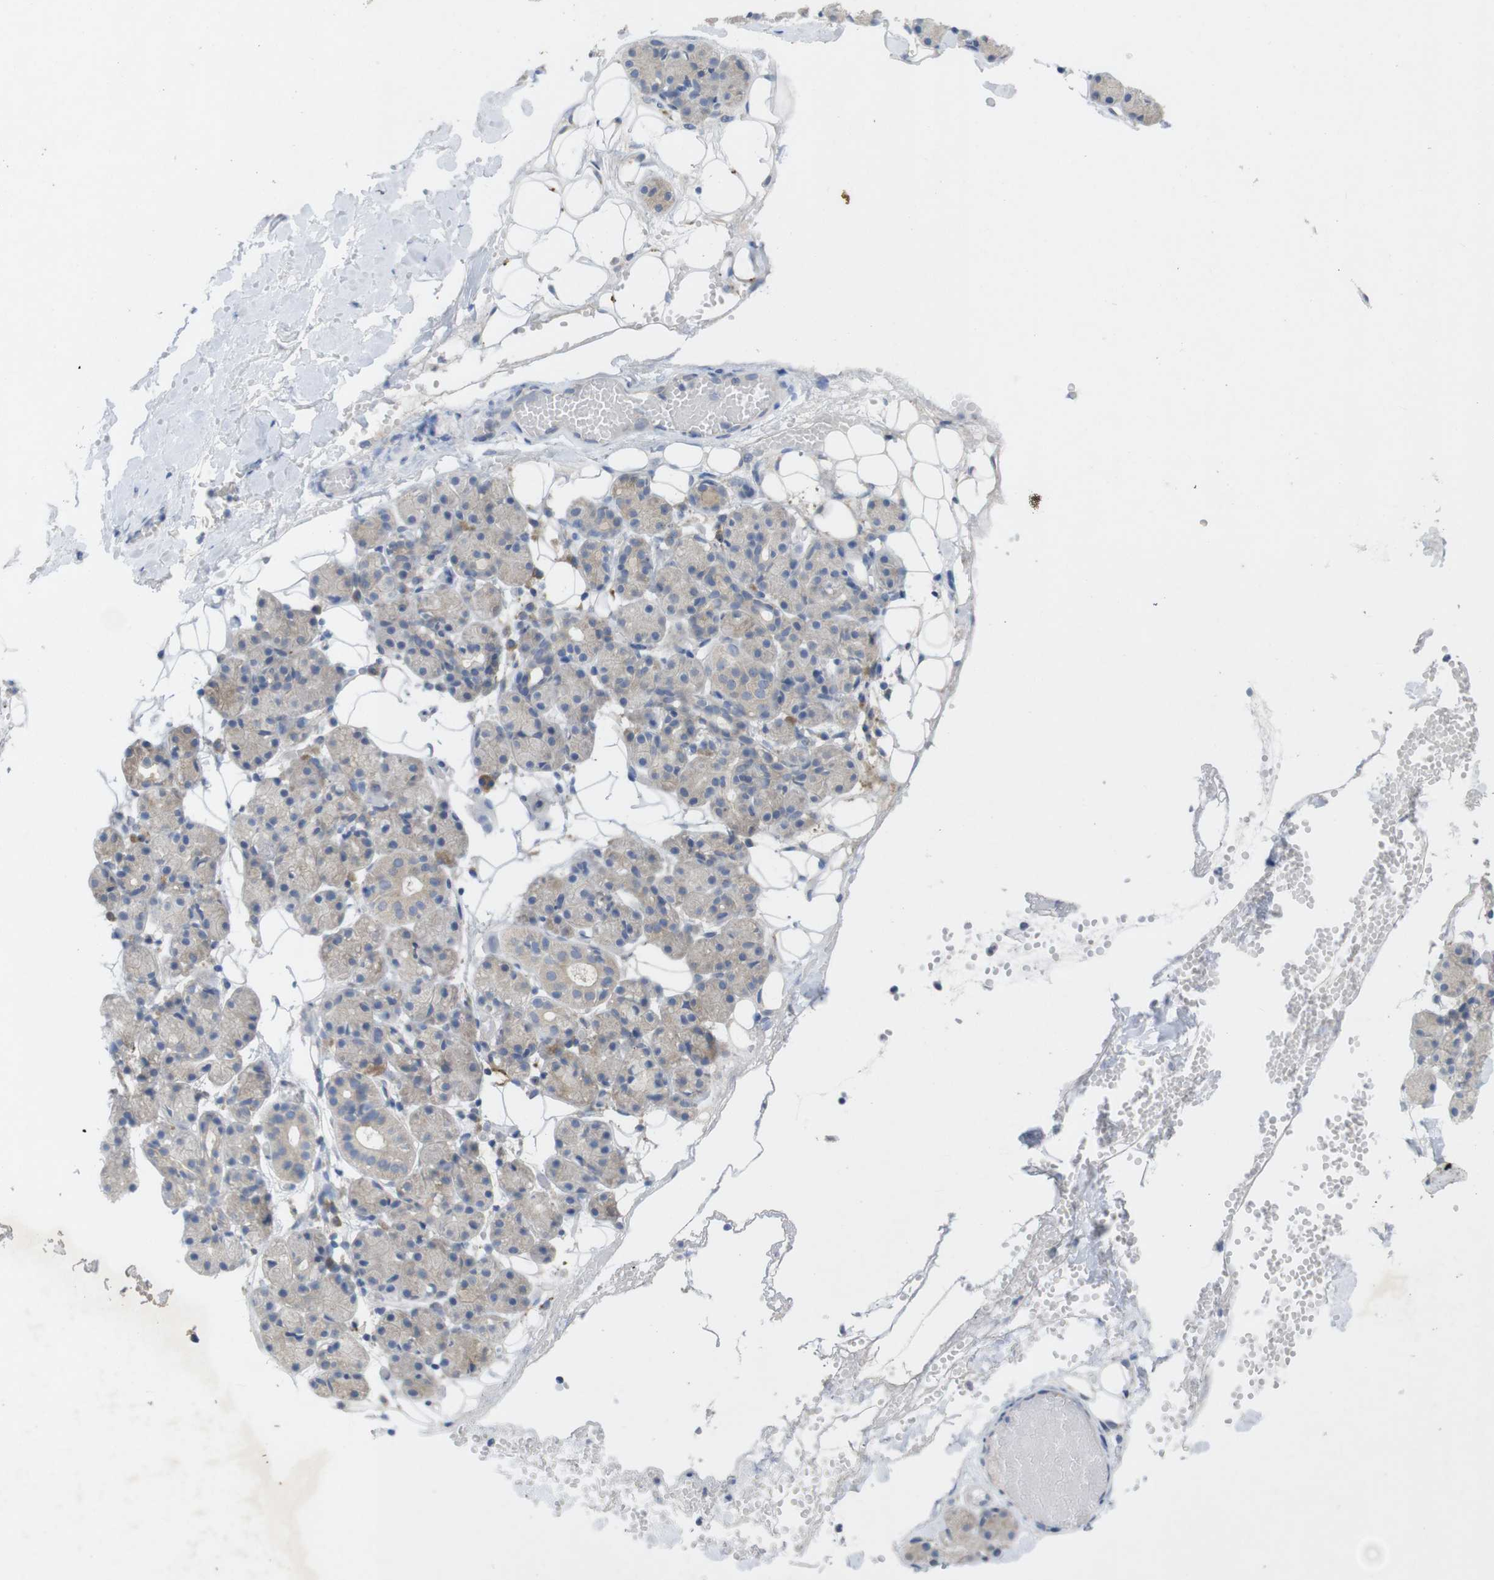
{"staining": {"intensity": "weak", "quantity": "25%-75%", "location": "cytoplasmic/membranous"}, "tissue": "salivary gland", "cell_type": "Glandular cells", "image_type": "normal", "snomed": [{"axis": "morphology", "description": "Normal tissue, NOS"}, {"axis": "topography", "description": "Salivary gland"}], "caption": "The image displays immunohistochemical staining of benign salivary gland. There is weak cytoplasmic/membranous staining is present in approximately 25%-75% of glandular cells.", "gene": "BCAR3", "patient": {"sex": "male", "age": 63}}